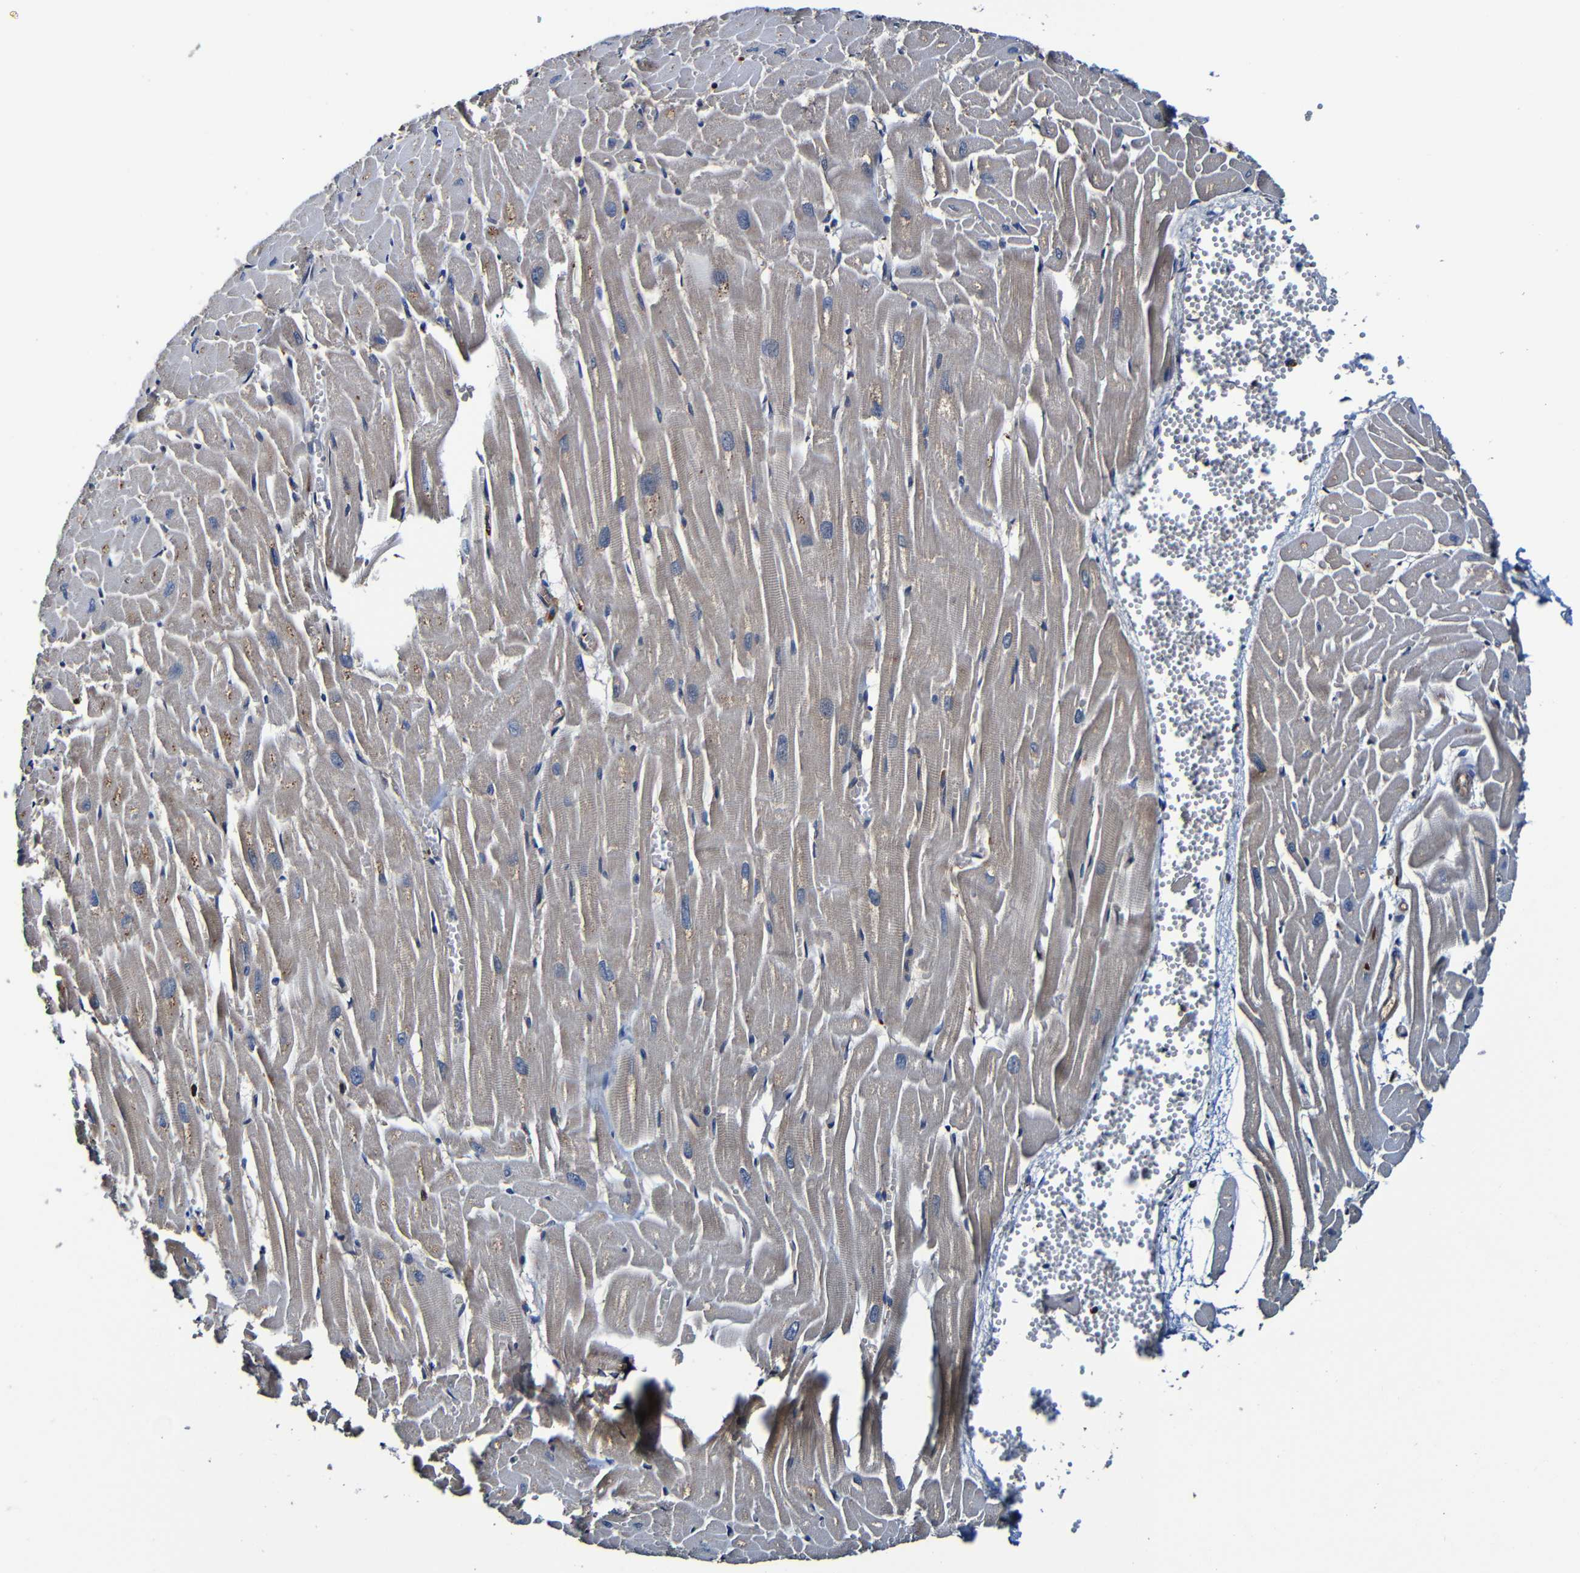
{"staining": {"intensity": "weak", "quantity": ">75%", "location": "cytoplasmic/membranous"}, "tissue": "heart muscle", "cell_type": "Cardiomyocytes", "image_type": "normal", "snomed": [{"axis": "morphology", "description": "Normal tissue, NOS"}, {"axis": "topography", "description": "Heart"}], "caption": "Human heart muscle stained for a protein (brown) displays weak cytoplasmic/membranous positive staining in approximately >75% of cardiomyocytes.", "gene": "ADAM15", "patient": {"sex": "female", "age": 19}}